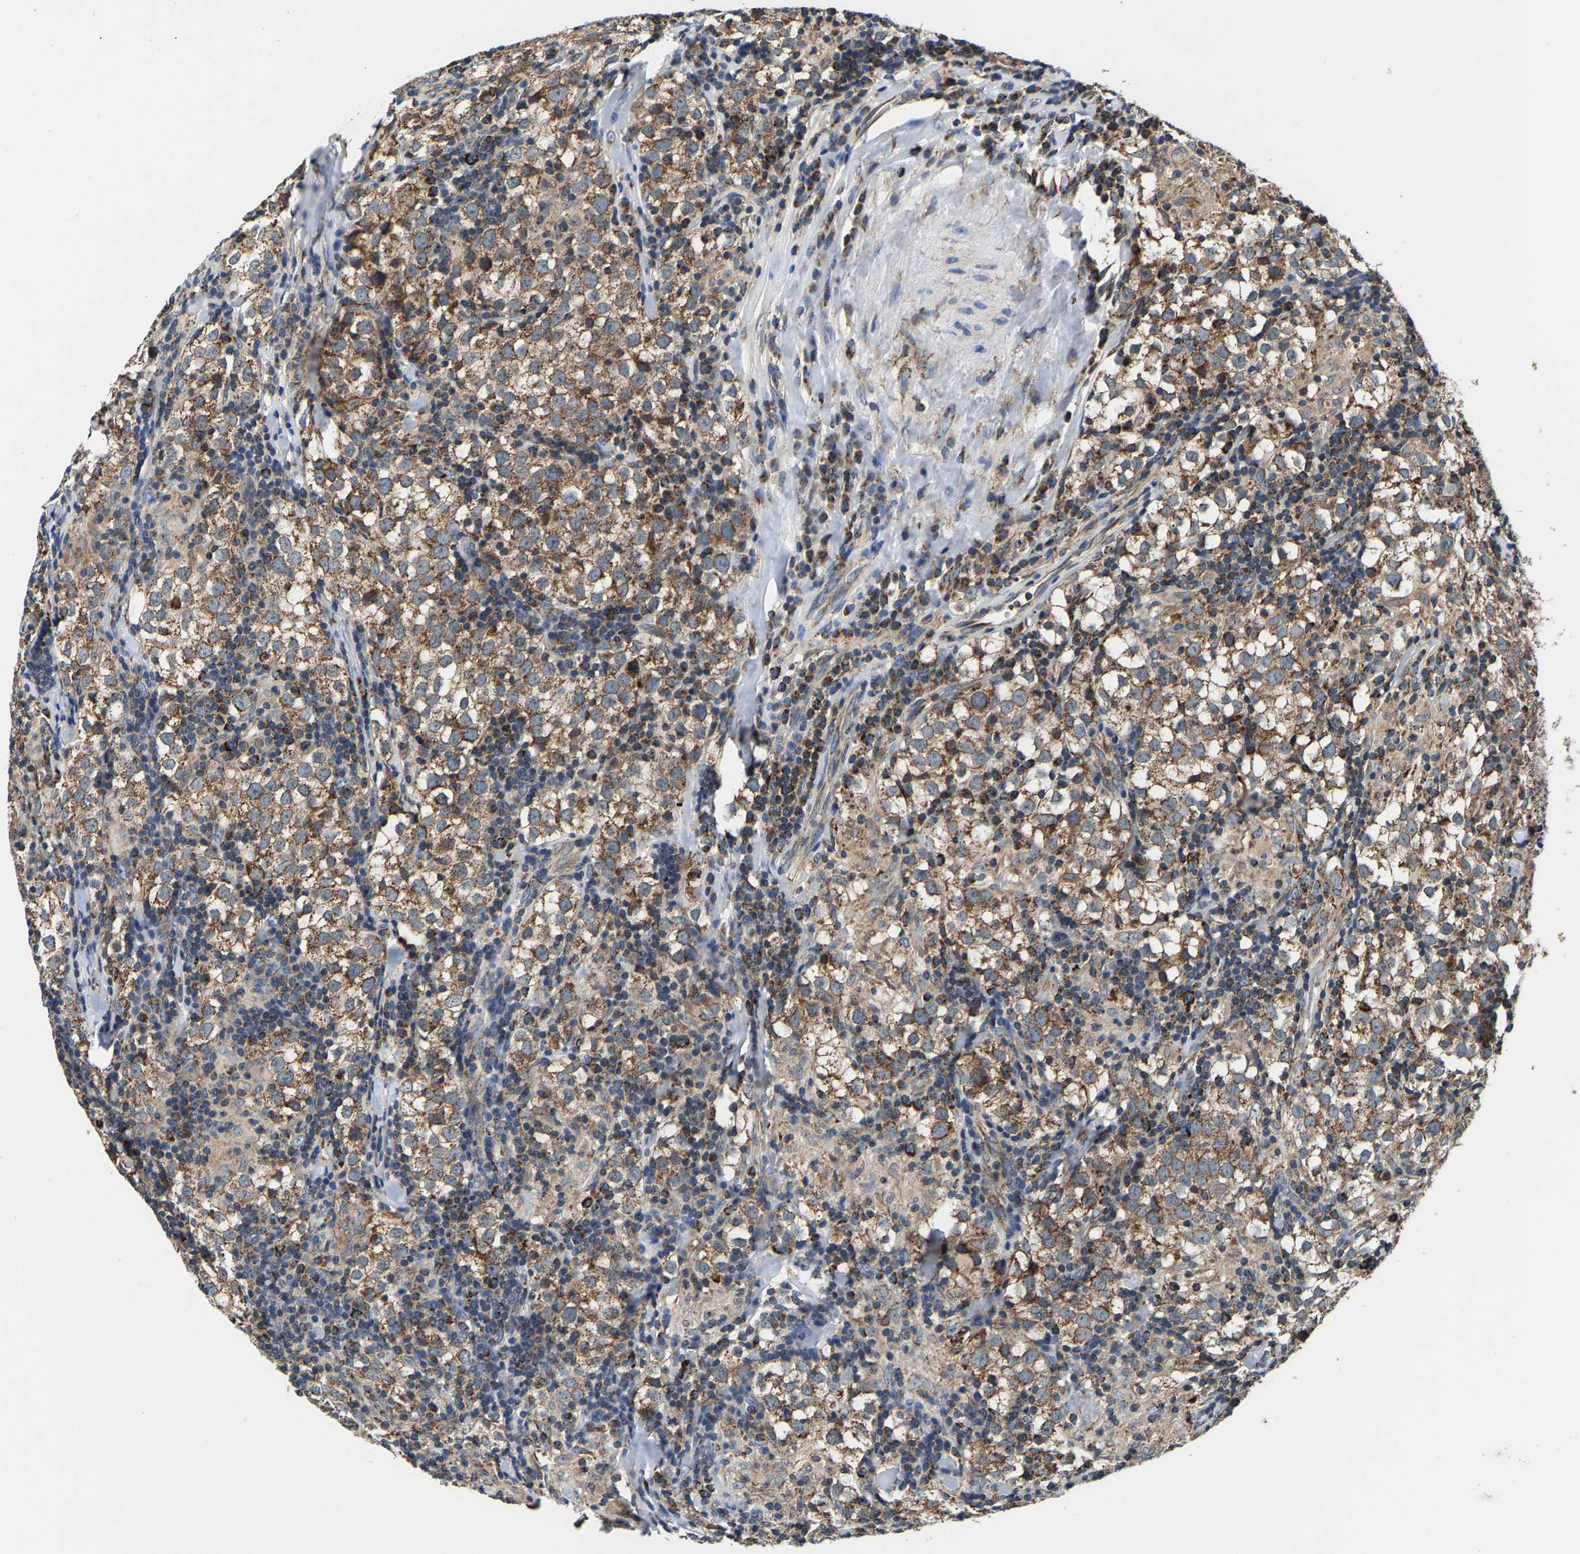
{"staining": {"intensity": "moderate", "quantity": ">75%", "location": "cytoplasmic/membranous"}, "tissue": "testis cancer", "cell_type": "Tumor cells", "image_type": "cancer", "snomed": [{"axis": "morphology", "description": "Seminoma, NOS"}, {"axis": "morphology", "description": "Carcinoma, Embryonal, NOS"}, {"axis": "topography", "description": "Testis"}], "caption": "Immunohistochemistry staining of testis cancer (seminoma), which shows medium levels of moderate cytoplasmic/membranous positivity in approximately >75% of tumor cells indicating moderate cytoplasmic/membranous protein positivity. The staining was performed using DAB (brown) for protein detection and nuclei were counterstained in hematoxylin (blue).", "gene": "SHMT2", "patient": {"sex": "male", "age": 36}}